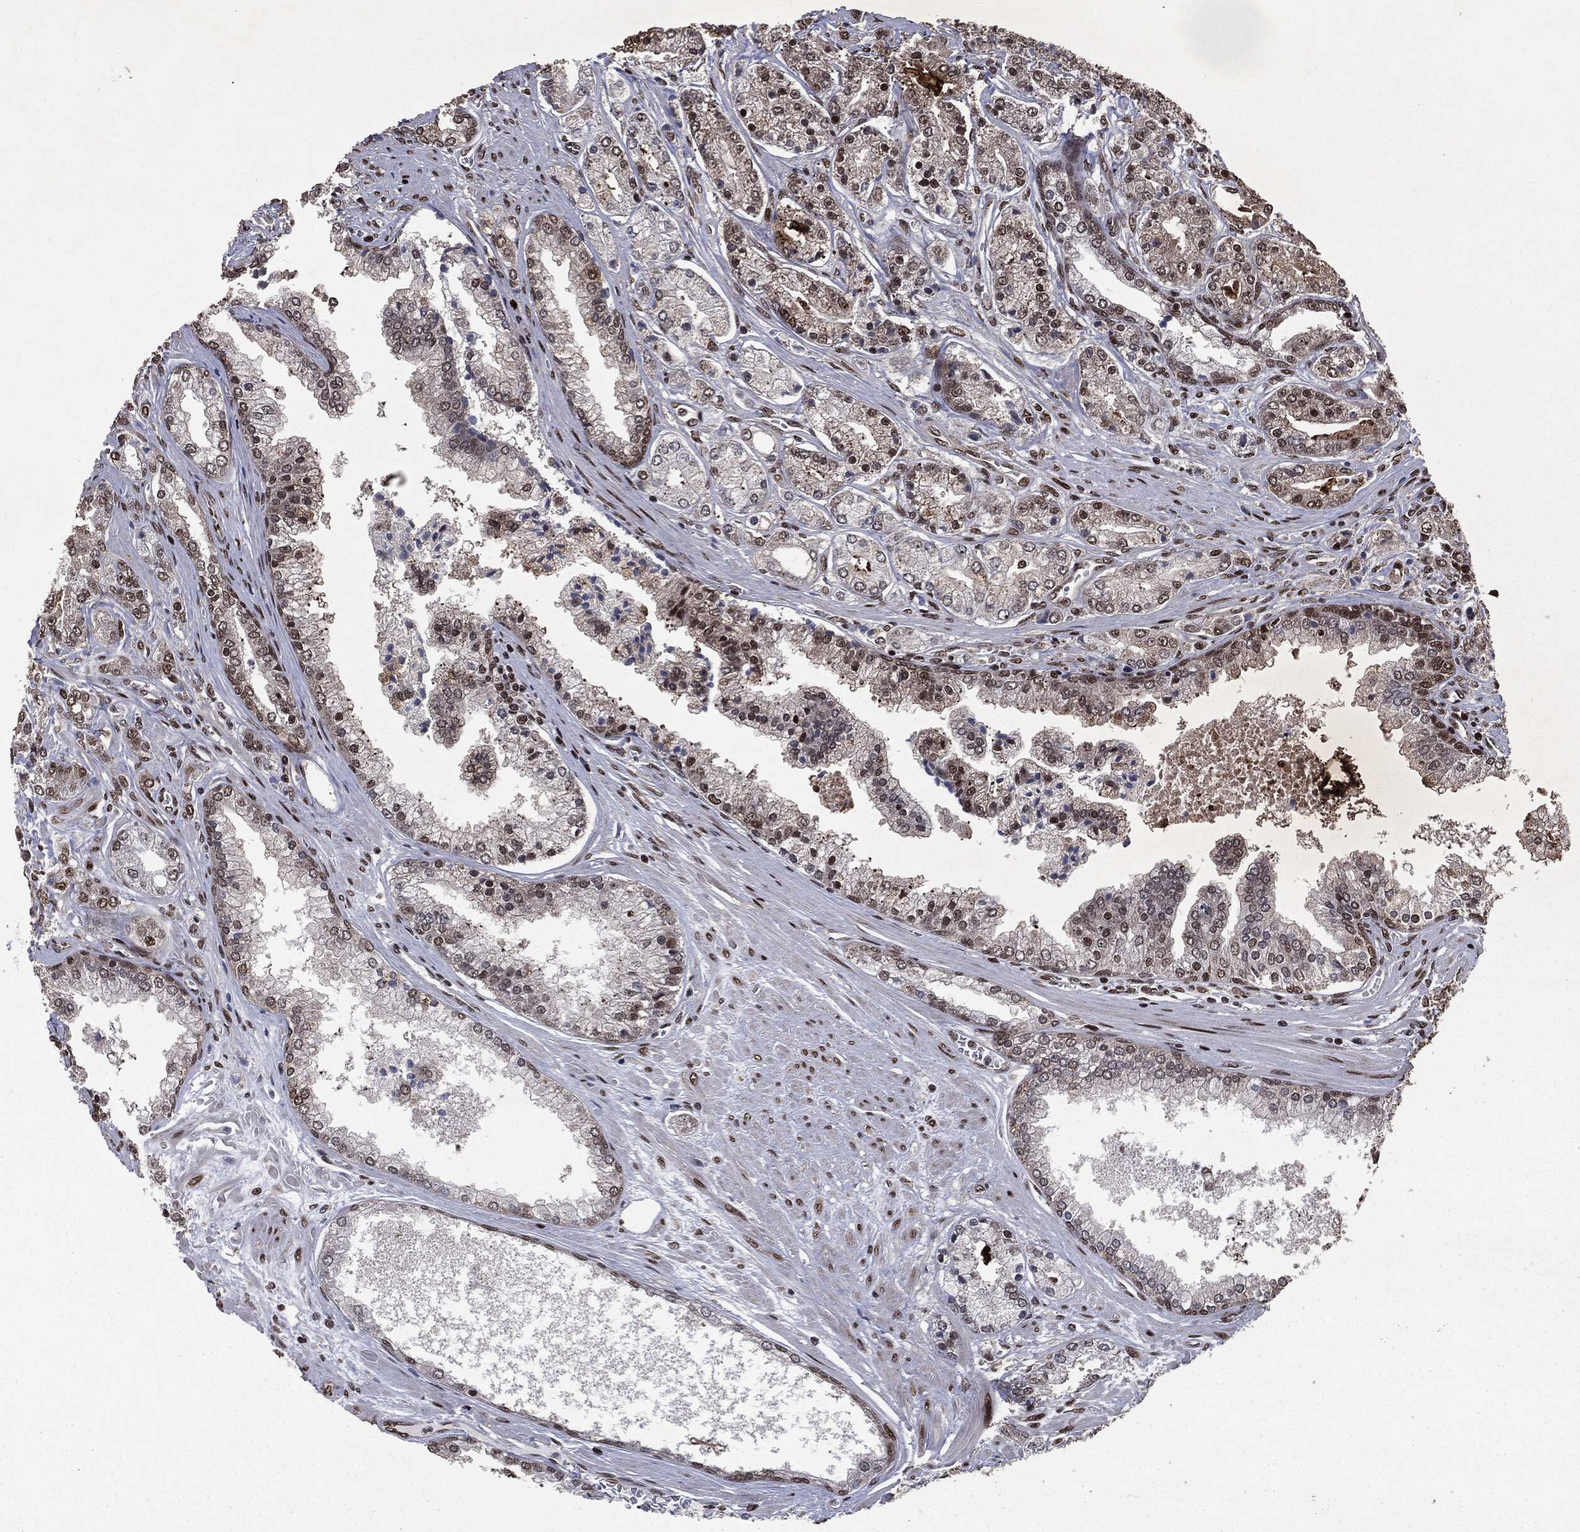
{"staining": {"intensity": "strong", "quantity": "25%-75%", "location": "nuclear"}, "tissue": "prostate cancer", "cell_type": "Tumor cells", "image_type": "cancer", "snomed": [{"axis": "morphology", "description": "Adenocarcinoma, High grade"}, {"axis": "topography", "description": "Prostate"}], "caption": "Immunohistochemistry (IHC) micrograph of neoplastic tissue: human prostate cancer stained using immunohistochemistry demonstrates high levels of strong protein expression localized specifically in the nuclear of tumor cells, appearing as a nuclear brown color.", "gene": "DVL2", "patient": {"sex": "male", "age": 66}}